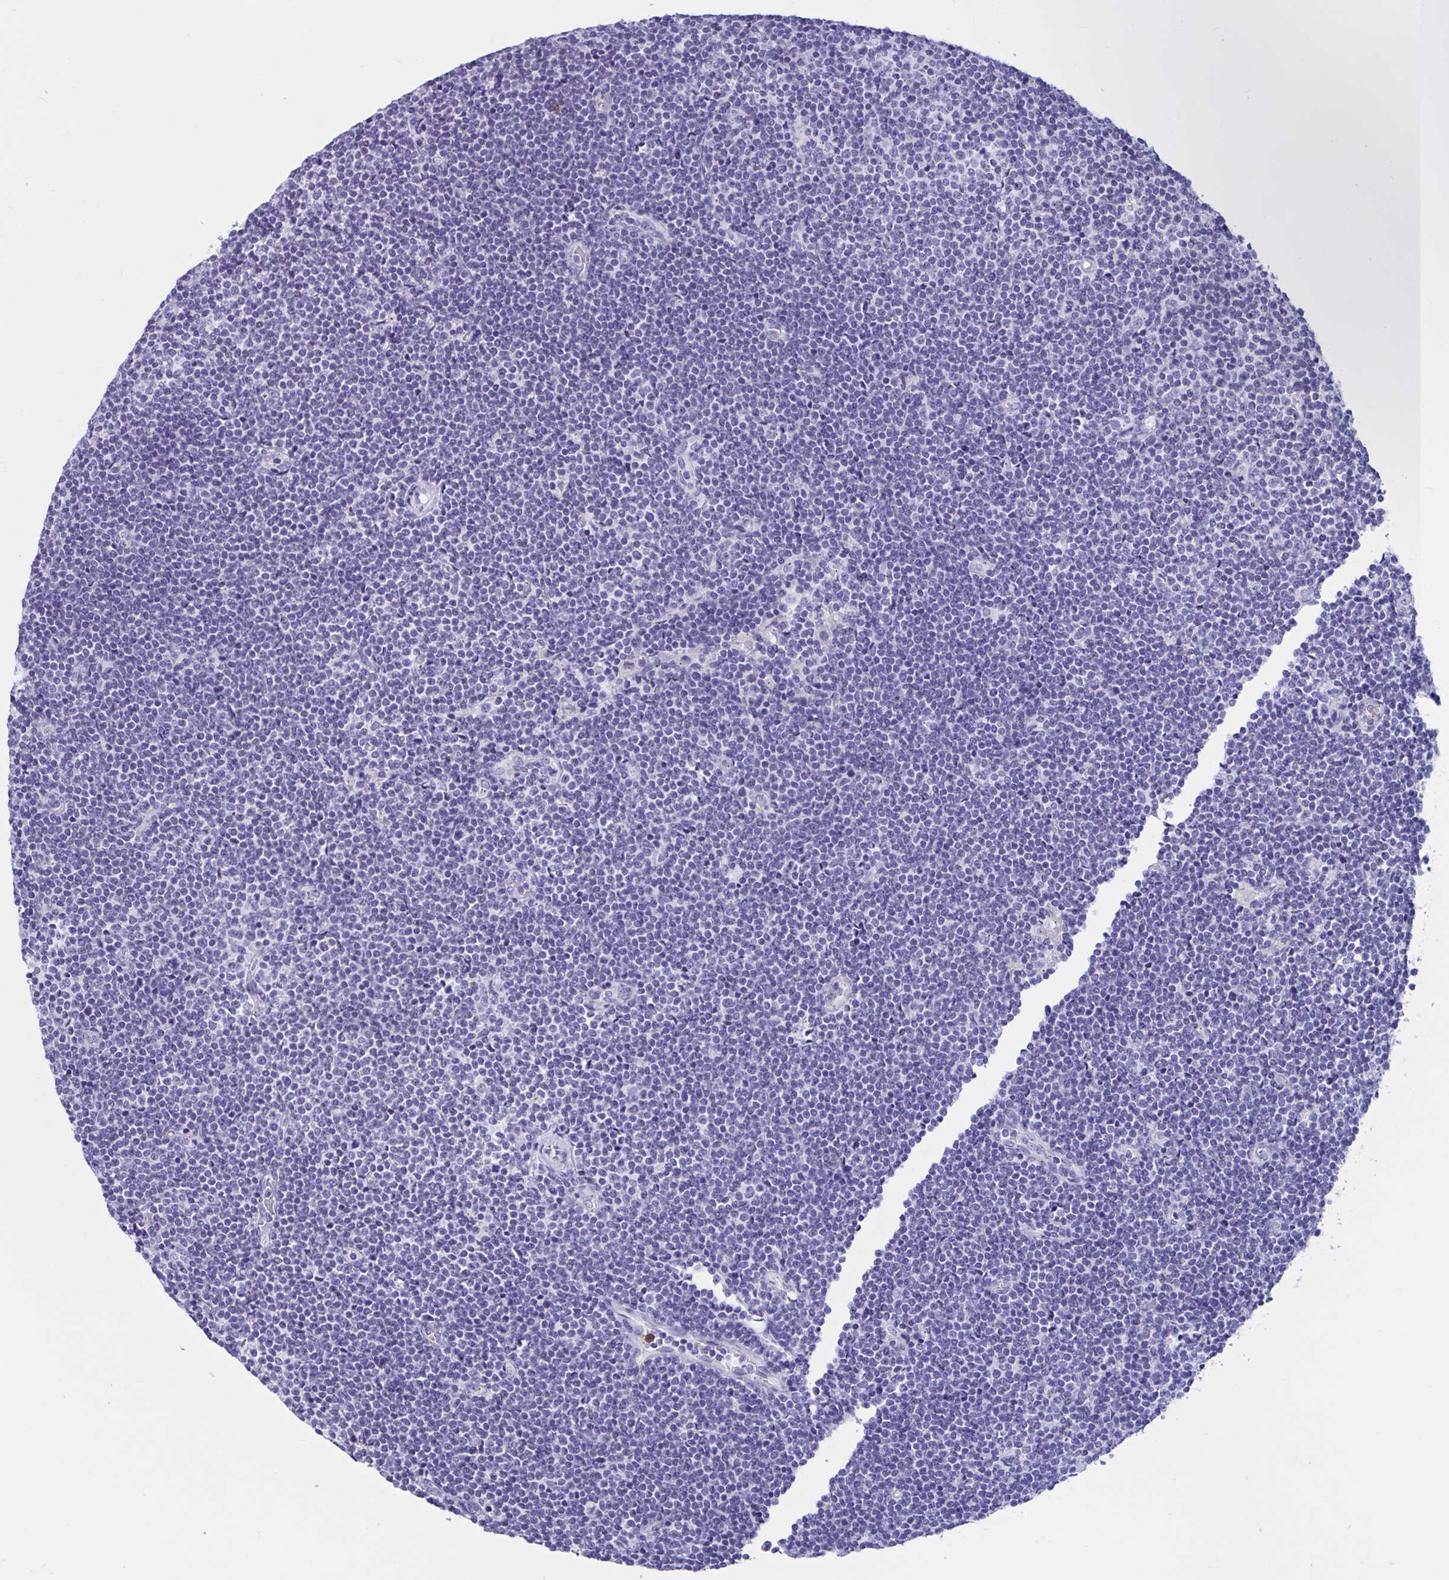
{"staining": {"intensity": "negative", "quantity": "none", "location": "none"}, "tissue": "lymphoma", "cell_type": "Tumor cells", "image_type": "cancer", "snomed": [{"axis": "morphology", "description": "Malignant lymphoma, non-Hodgkin's type, Low grade"}, {"axis": "topography", "description": "Lymph node"}], "caption": "A high-resolution micrograph shows immunohistochemistry (IHC) staining of malignant lymphoma, non-Hodgkin's type (low-grade), which reveals no significant positivity in tumor cells.", "gene": "RNASE3", "patient": {"sex": "male", "age": 48}}